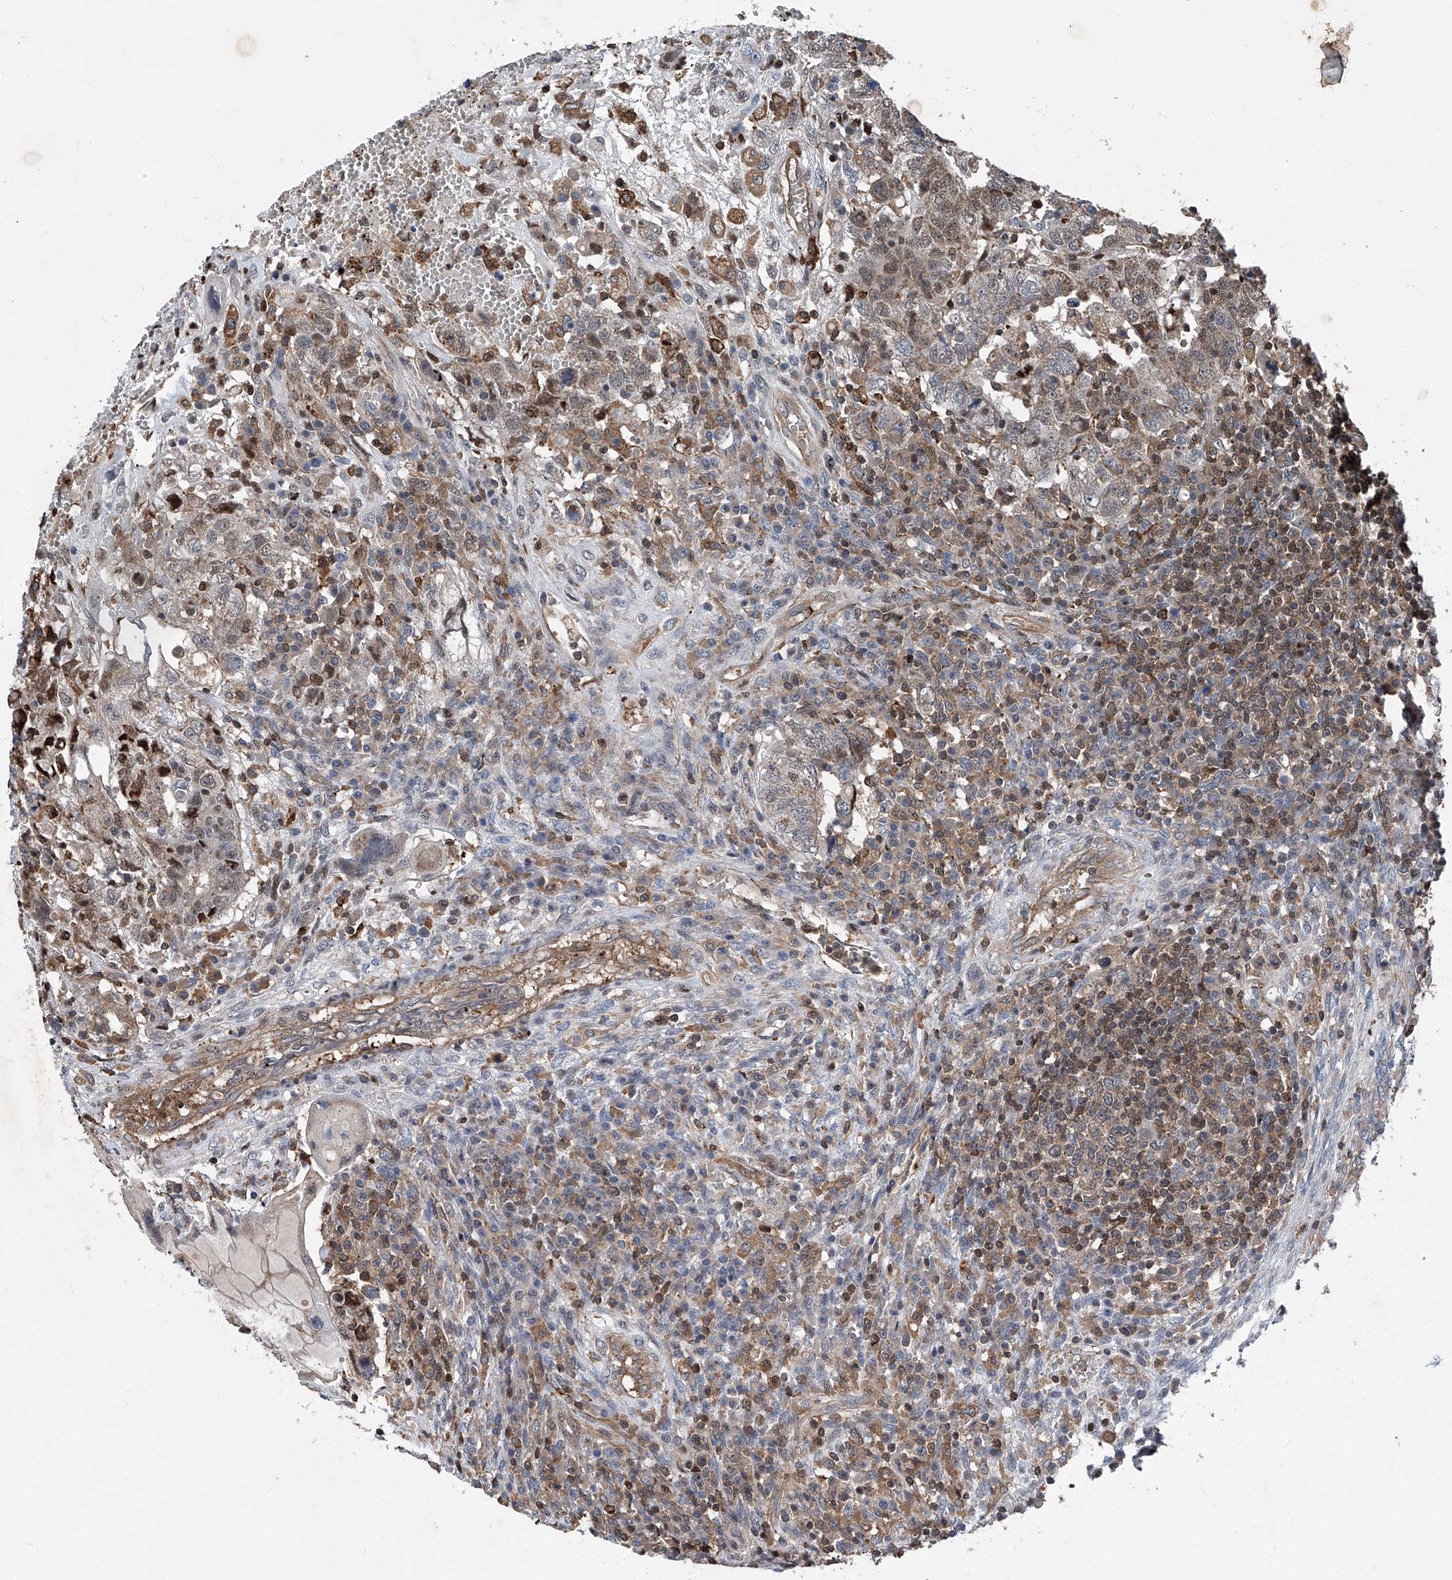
{"staining": {"intensity": "weak", "quantity": "25%-75%", "location": "cytoplasmic/membranous,nuclear"}, "tissue": "testis cancer", "cell_type": "Tumor cells", "image_type": "cancer", "snomed": [{"axis": "morphology", "description": "Carcinoma, Embryonal, NOS"}, {"axis": "topography", "description": "Testis"}], "caption": "Testis cancer was stained to show a protein in brown. There is low levels of weak cytoplasmic/membranous and nuclear staining in about 25%-75% of tumor cells.", "gene": "NT5C3A", "patient": {"sex": "male", "age": 26}}